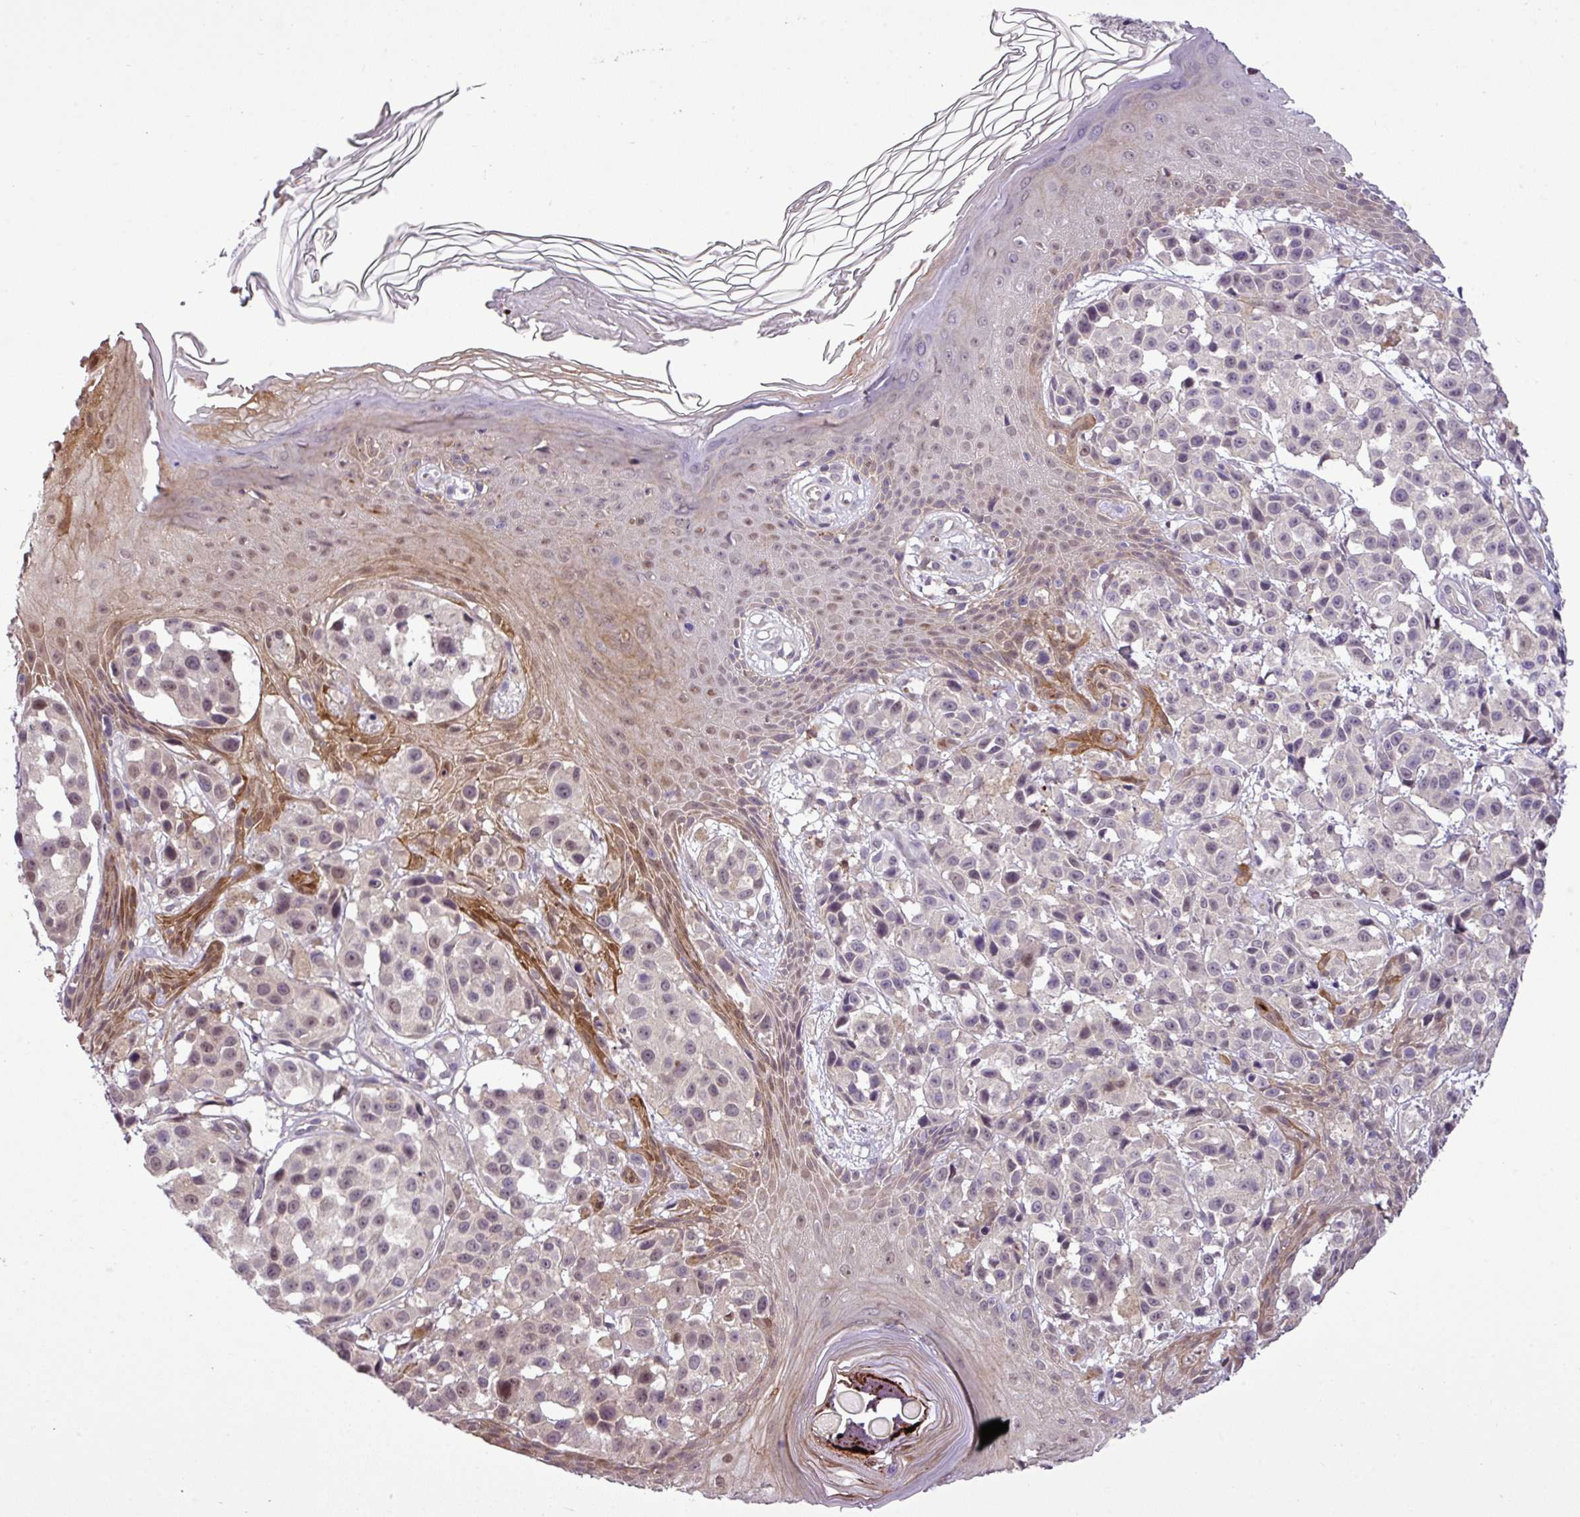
{"staining": {"intensity": "weak", "quantity": "<25%", "location": "nuclear"}, "tissue": "melanoma", "cell_type": "Tumor cells", "image_type": "cancer", "snomed": [{"axis": "morphology", "description": "Malignant melanoma, NOS"}, {"axis": "topography", "description": "Skin"}], "caption": "This is an IHC photomicrograph of human melanoma. There is no expression in tumor cells.", "gene": "NBEAL2", "patient": {"sex": "male", "age": 39}}